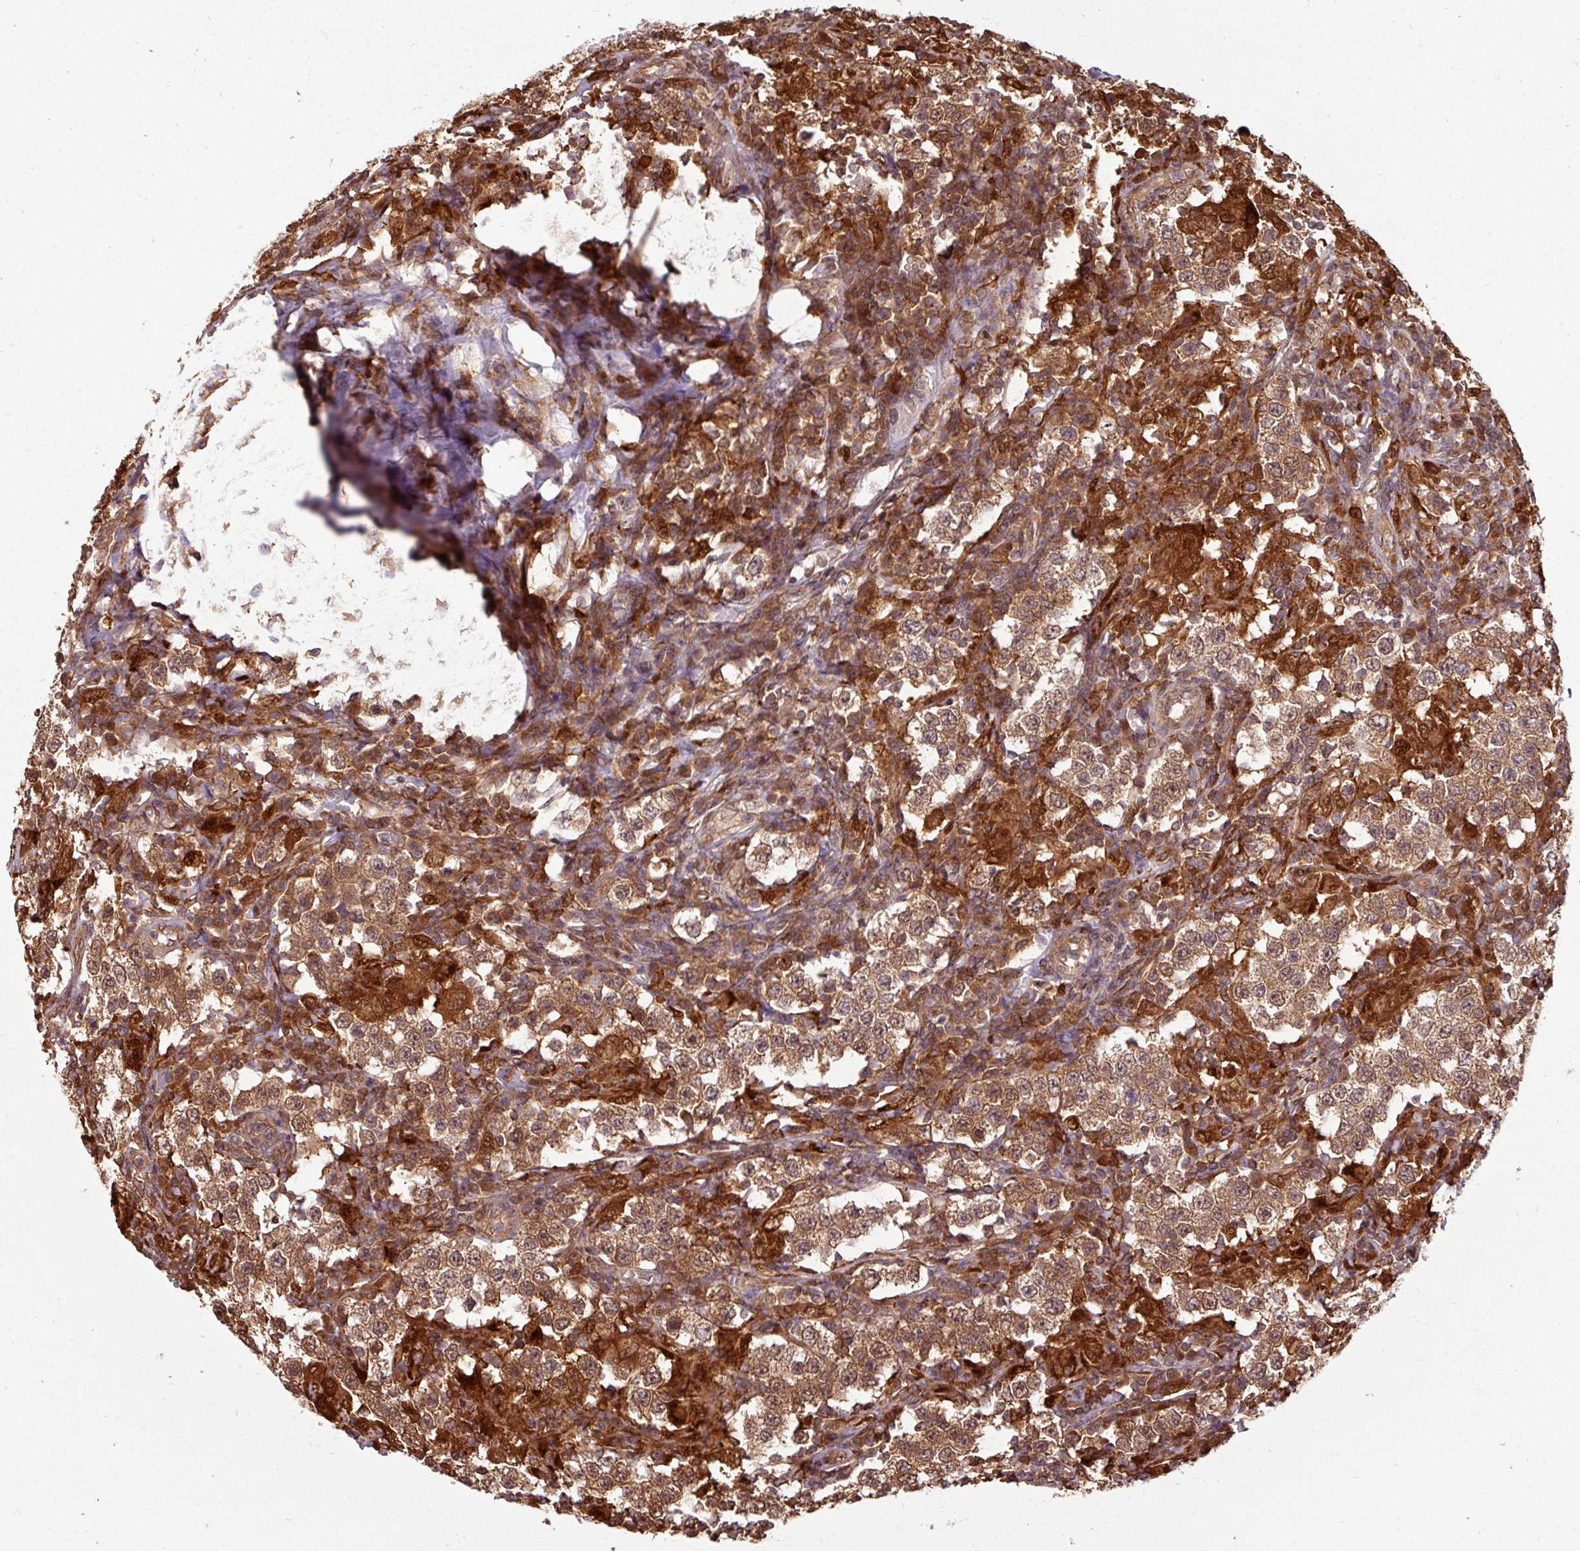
{"staining": {"intensity": "moderate", "quantity": ">75%", "location": "cytoplasmic/membranous"}, "tissue": "testis cancer", "cell_type": "Tumor cells", "image_type": "cancer", "snomed": [{"axis": "morphology", "description": "Seminoma, NOS"}, {"axis": "morphology", "description": "Carcinoma, Embryonal, NOS"}, {"axis": "topography", "description": "Testis"}], "caption": "Immunohistochemical staining of human testis cancer (embryonal carcinoma) shows medium levels of moderate cytoplasmic/membranous protein expression in approximately >75% of tumor cells.", "gene": "KCTD11", "patient": {"sex": "male", "age": 41}}